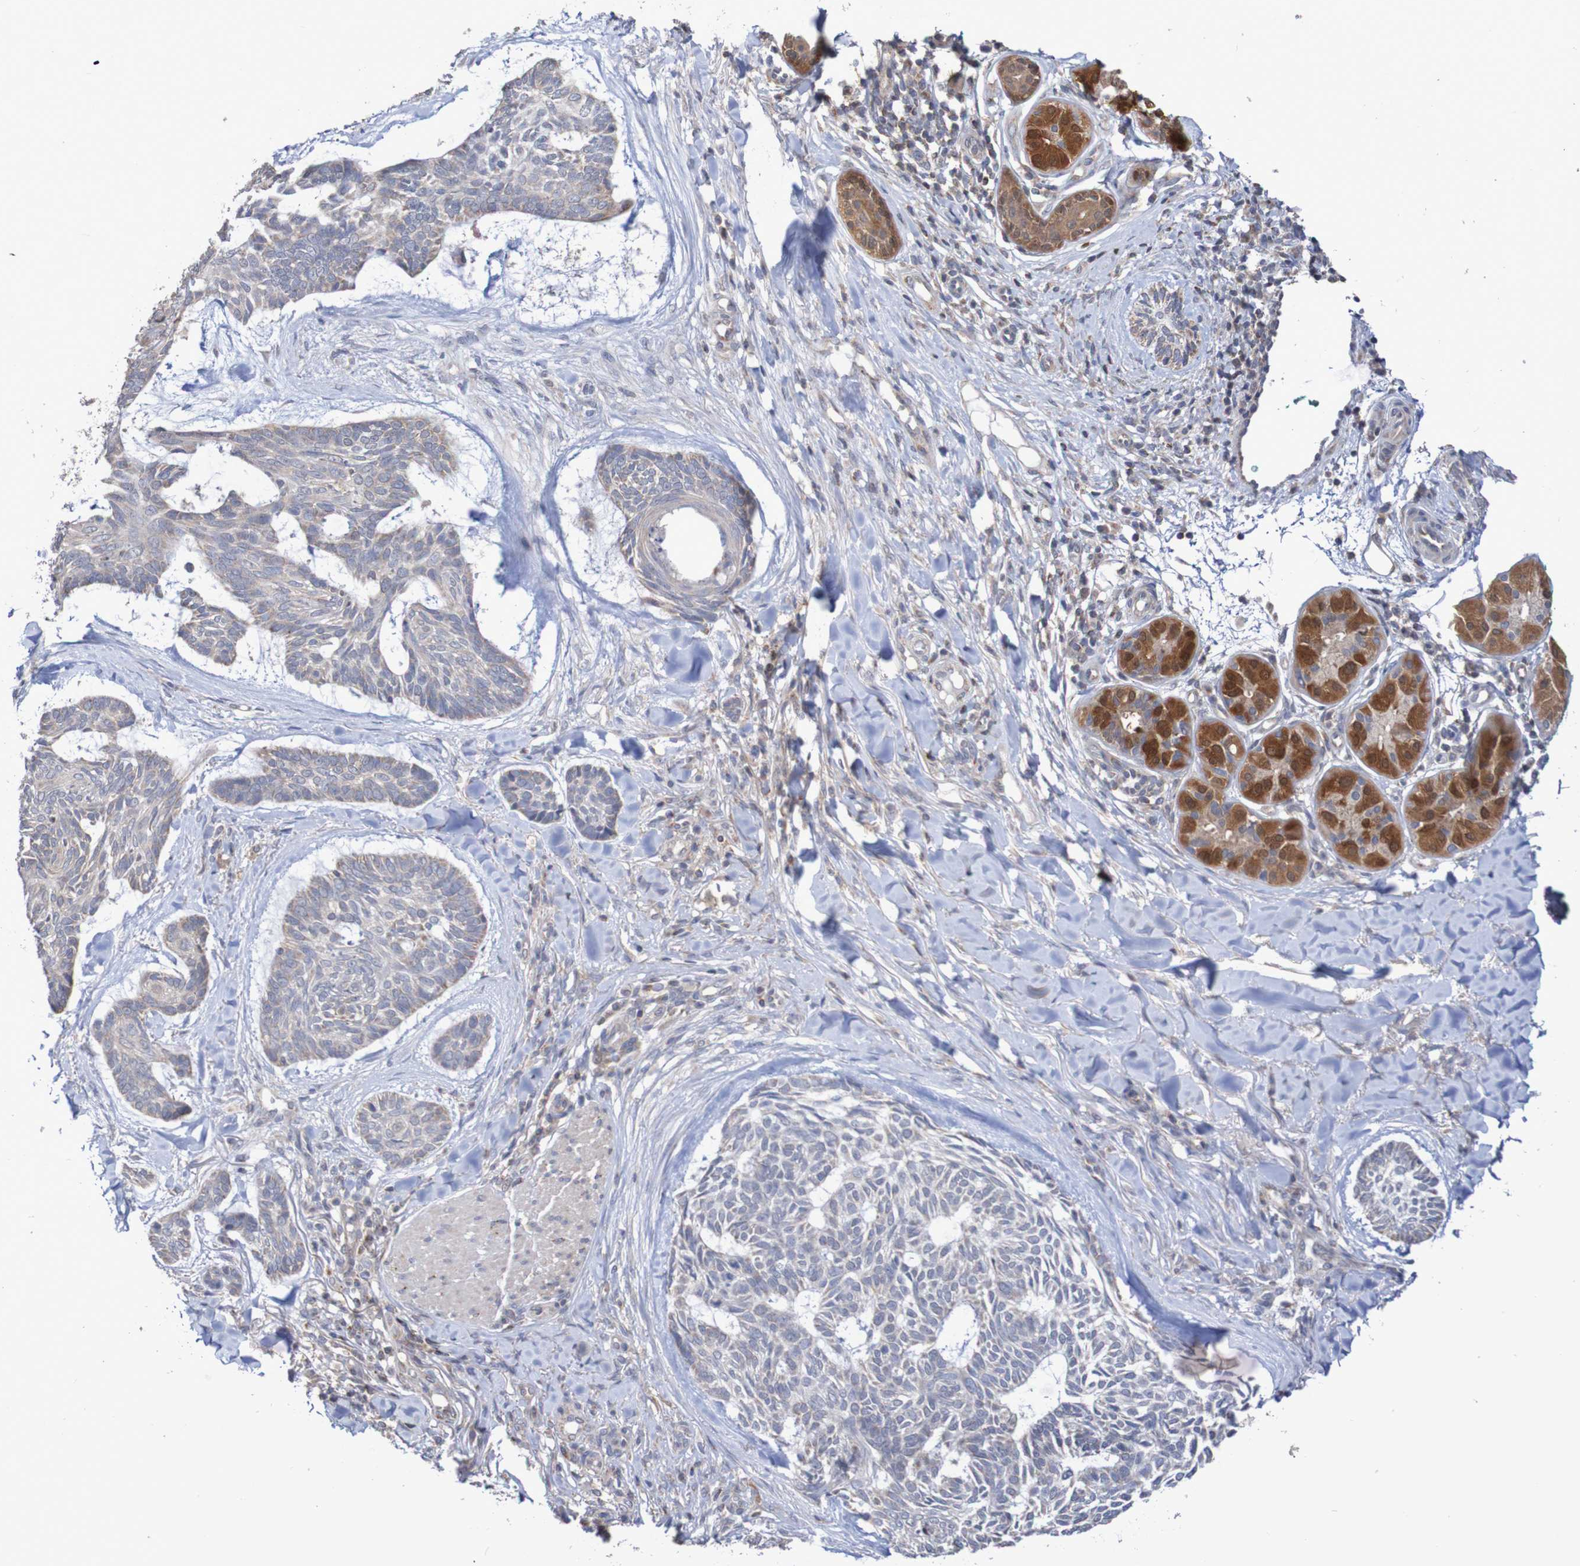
{"staining": {"intensity": "weak", "quantity": ">75%", "location": "cytoplasmic/membranous"}, "tissue": "skin cancer", "cell_type": "Tumor cells", "image_type": "cancer", "snomed": [{"axis": "morphology", "description": "Basal cell carcinoma"}, {"axis": "topography", "description": "Skin"}], "caption": "This histopathology image demonstrates immunohistochemistry staining of human skin cancer (basal cell carcinoma), with low weak cytoplasmic/membranous positivity in approximately >75% of tumor cells.", "gene": "C3orf18", "patient": {"sex": "male", "age": 43}}